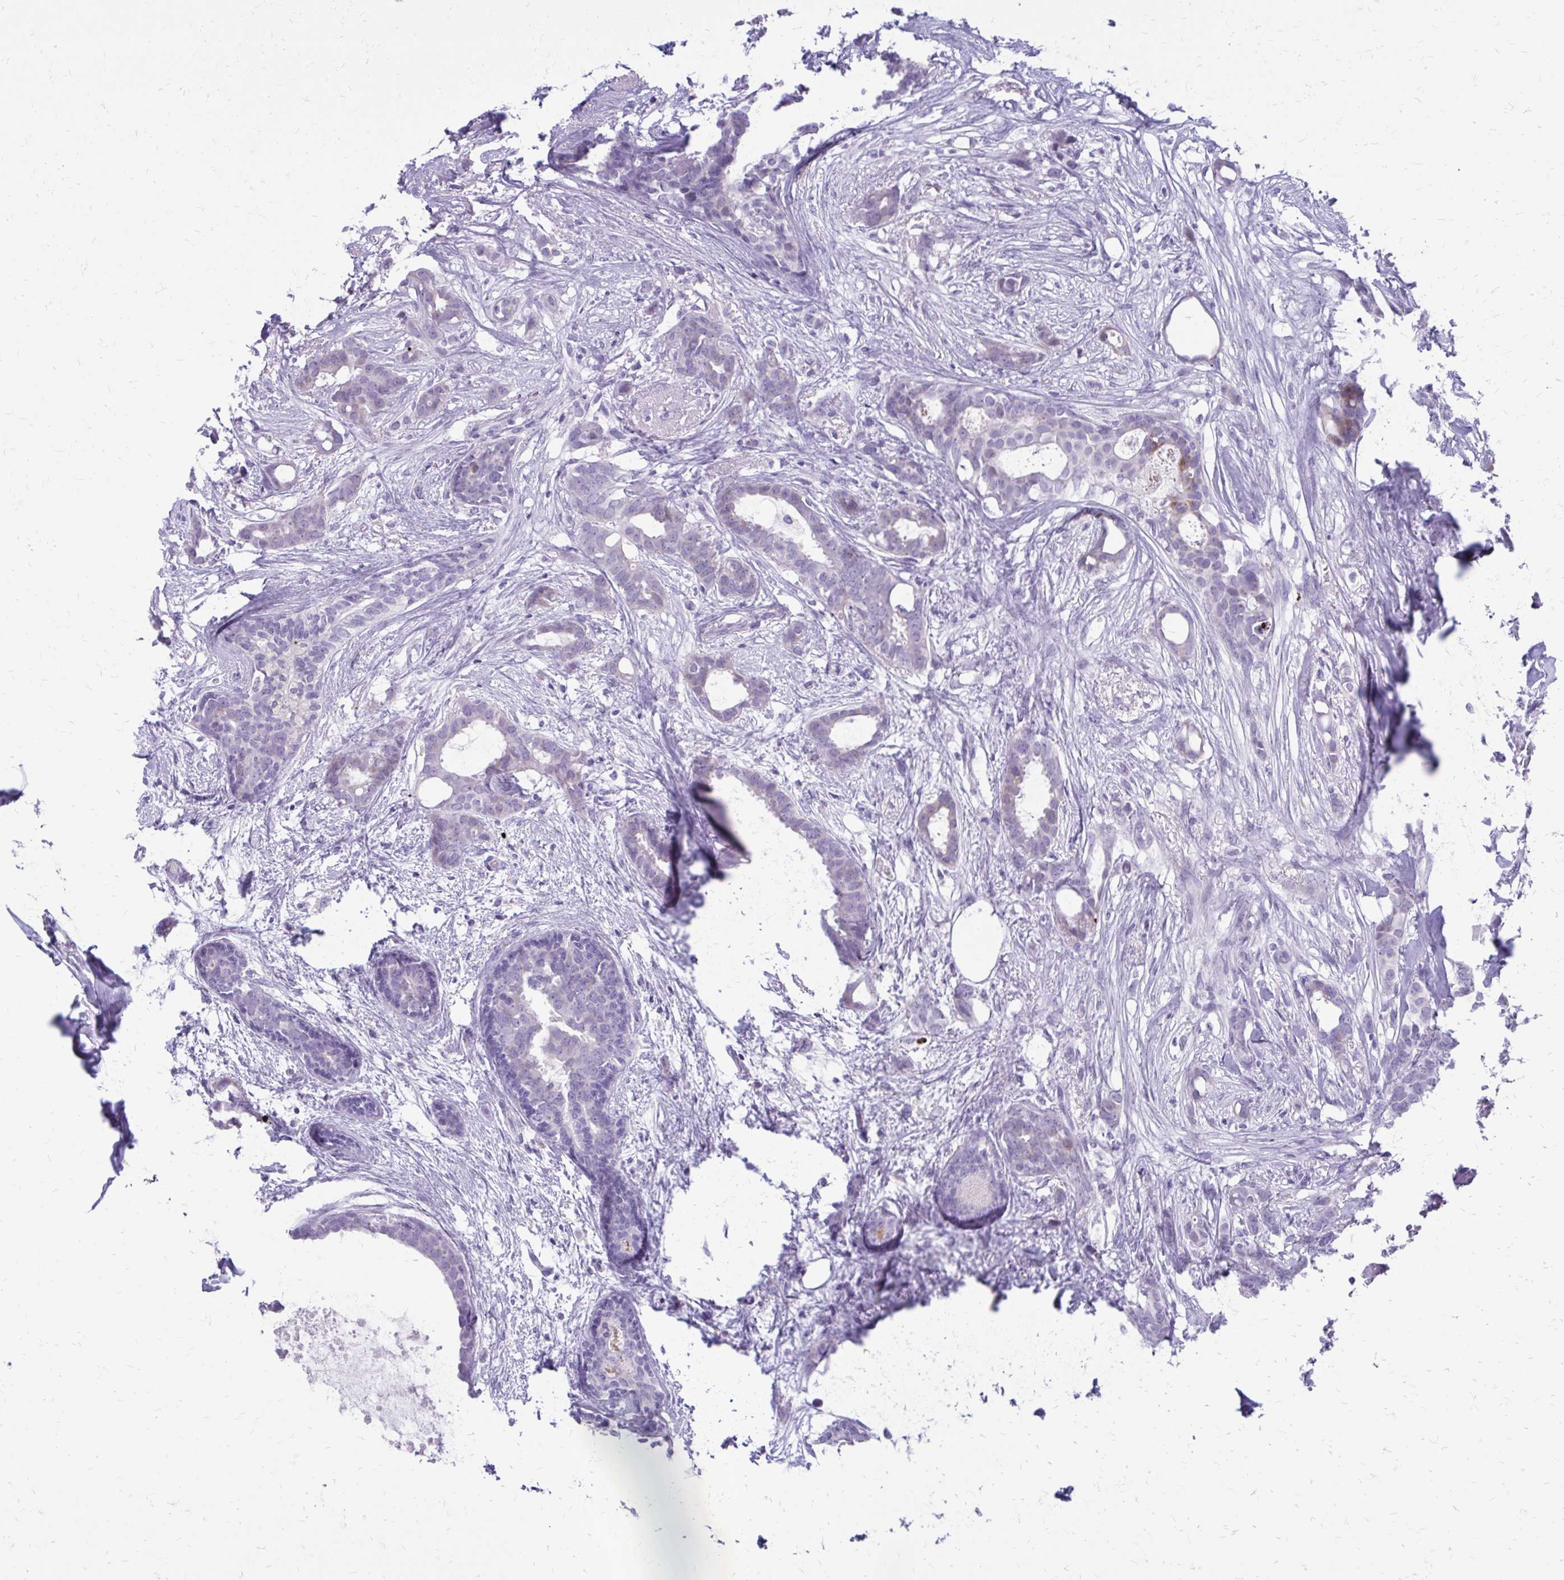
{"staining": {"intensity": "negative", "quantity": "none", "location": "none"}, "tissue": "breast cancer", "cell_type": "Tumor cells", "image_type": "cancer", "snomed": [{"axis": "morphology", "description": "Duct carcinoma"}, {"axis": "topography", "description": "Breast"}], "caption": "There is no significant staining in tumor cells of breast intraductal carcinoma. Nuclei are stained in blue.", "gene": "LCN15", "patient": {"sex": "female", "age": 62}}